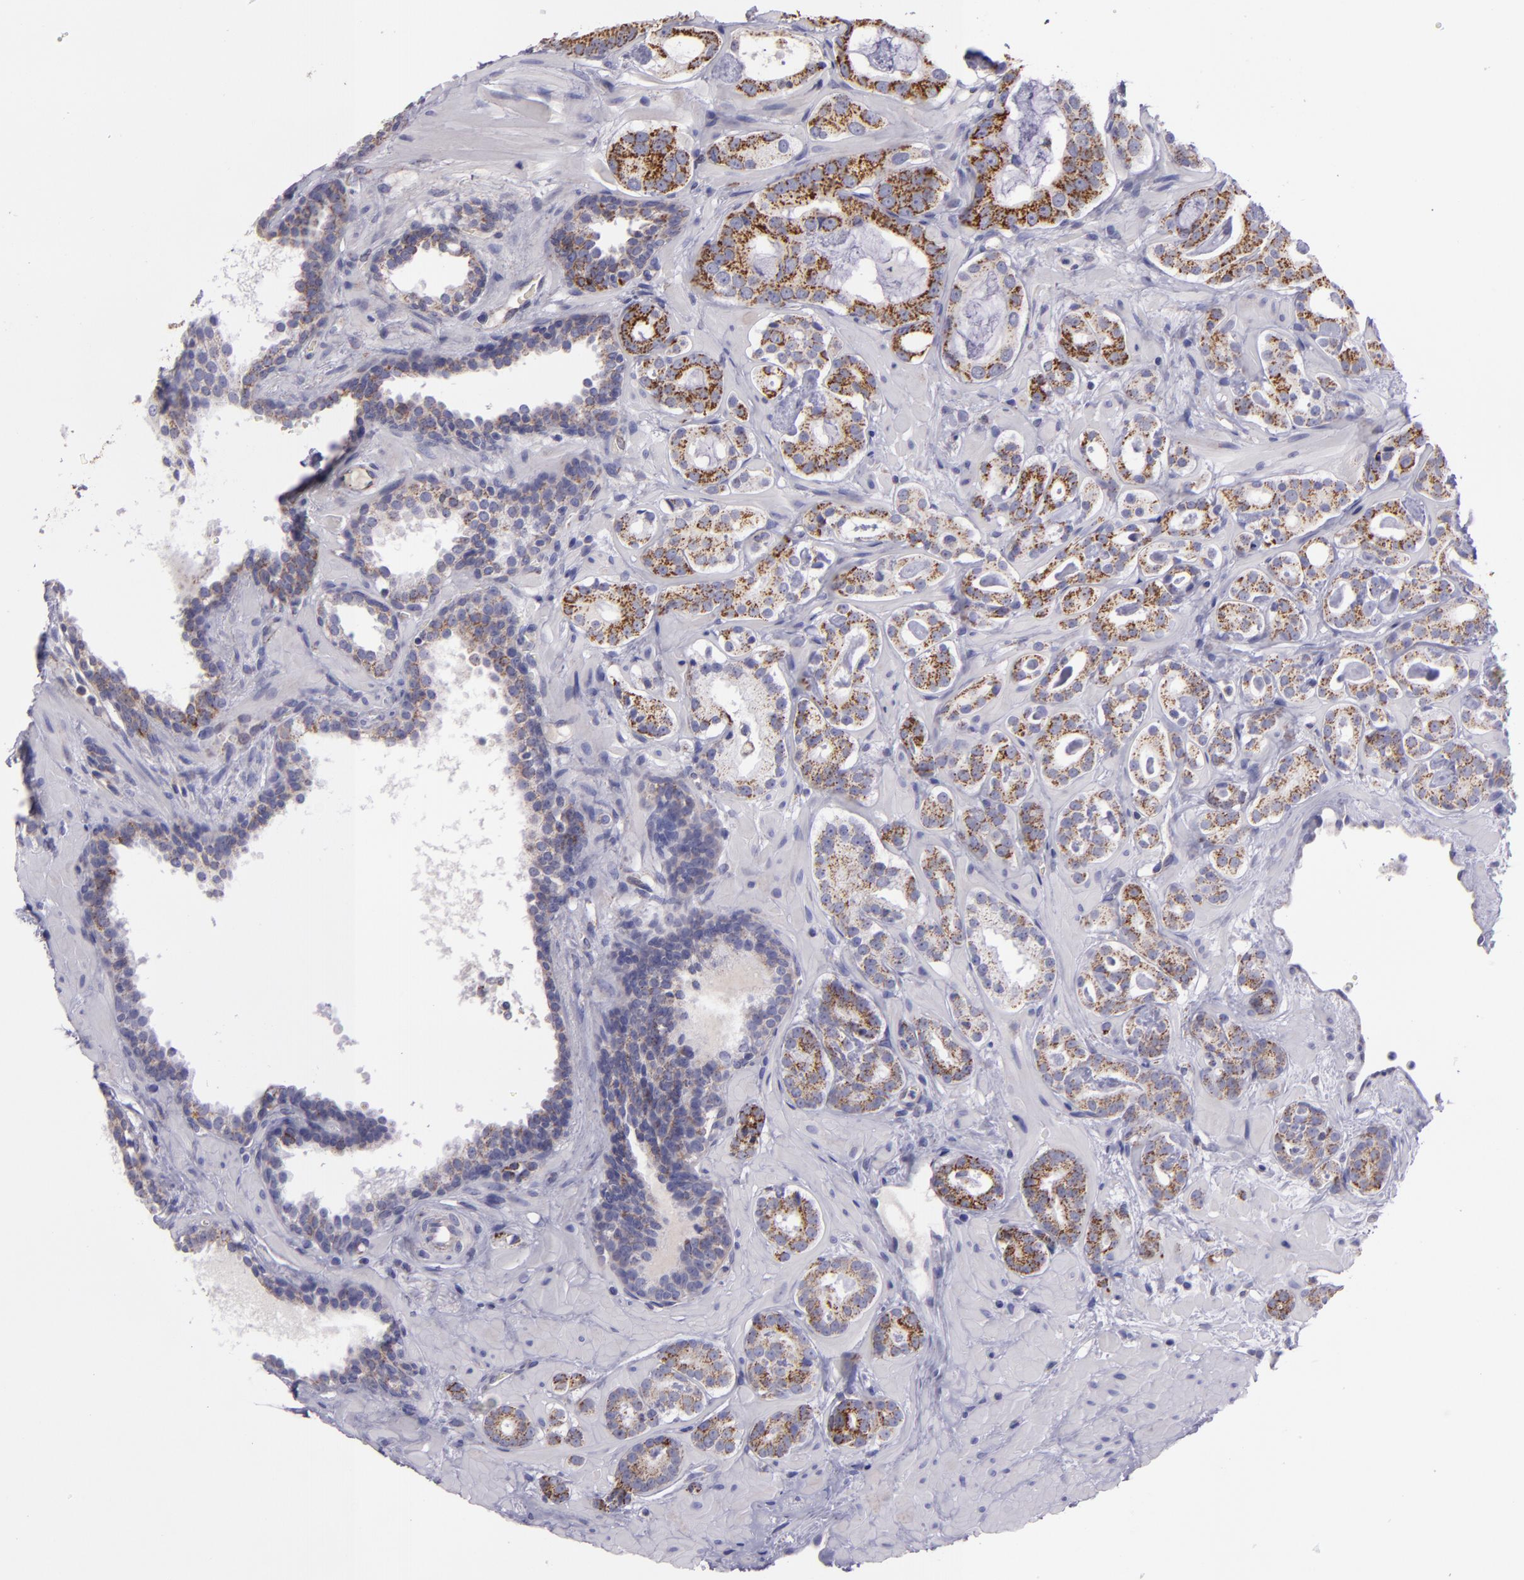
{"staining": {"intensity": "moderate", "quantity": ">75%", "location": "cytoplasmic/membranous"}, "tissue": "prostate cancer", "cell_type": "Tumor cells", "image_type": "cancer", "snomed": [{"axis": "morphology", "description": "Adenocarcinoma, Low grade"}, {"axis": "topography", "description": "Prostate"}], "caption": "Tumor cells show medium levels of moderate cytoplasmic/membranous expression in about >75% of cells in prostate cancer (adenocarcinoma (low-grade)).", "gene": "HSPD1", "patient": {"sex": "male", "age": 57}}